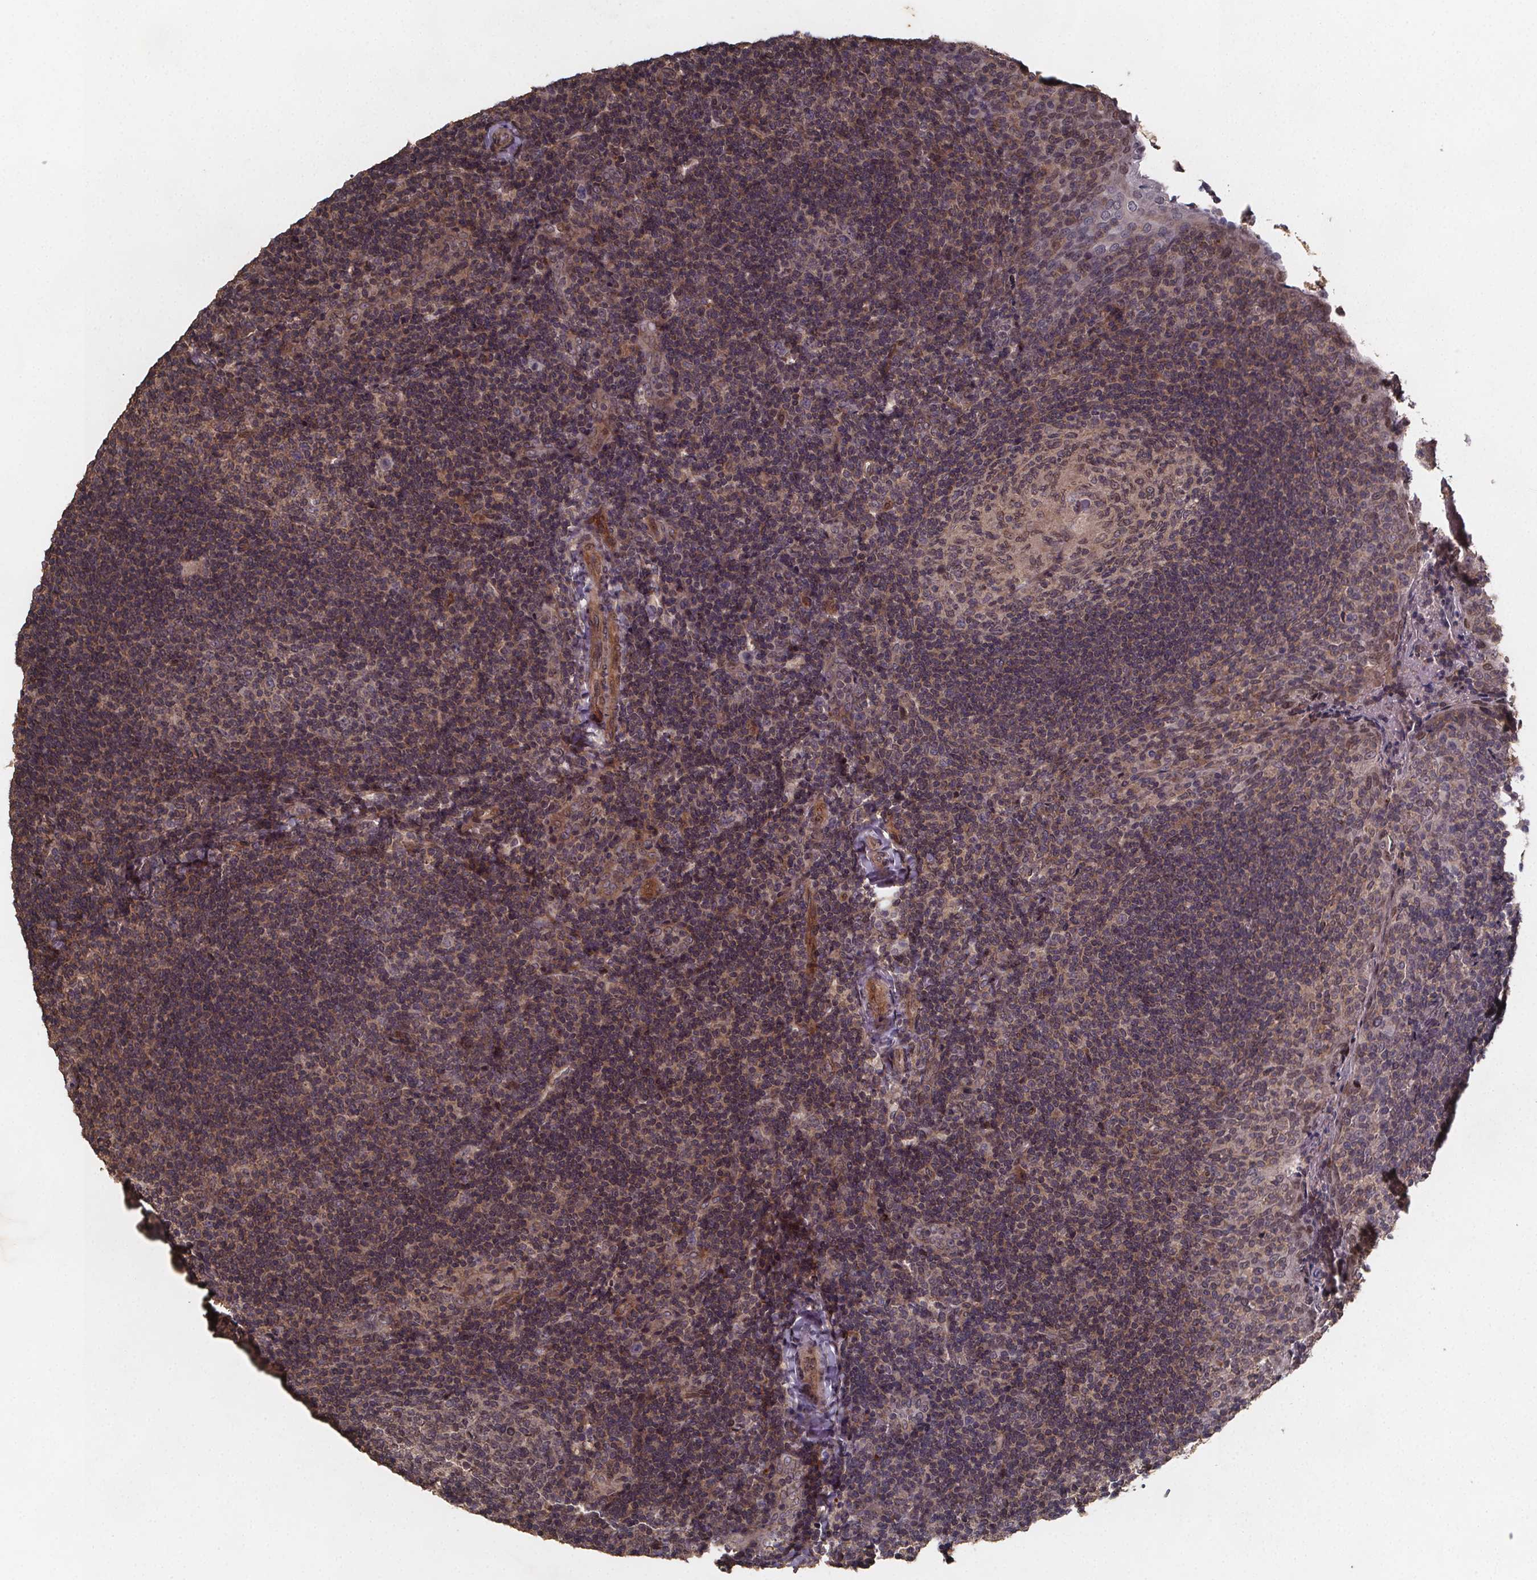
{"staining": {"intensity": "negative", "quantity": "none", "location": "none"}, "tissue": "tonsil", "cell_type": "Germinal center cells", "image_type": "normal", "snomed": [{"axis": "morphology", "description": "Normal tissue, NOS"}, {"axis": "topography", "description": "Tonsil"}], "caption": "Benign tonsil was stained to show a protein in brown. There is no significant staining in germinal center cells.", "gene": "PIERCE2", "patient": {"sex": "female", "age": 10}}